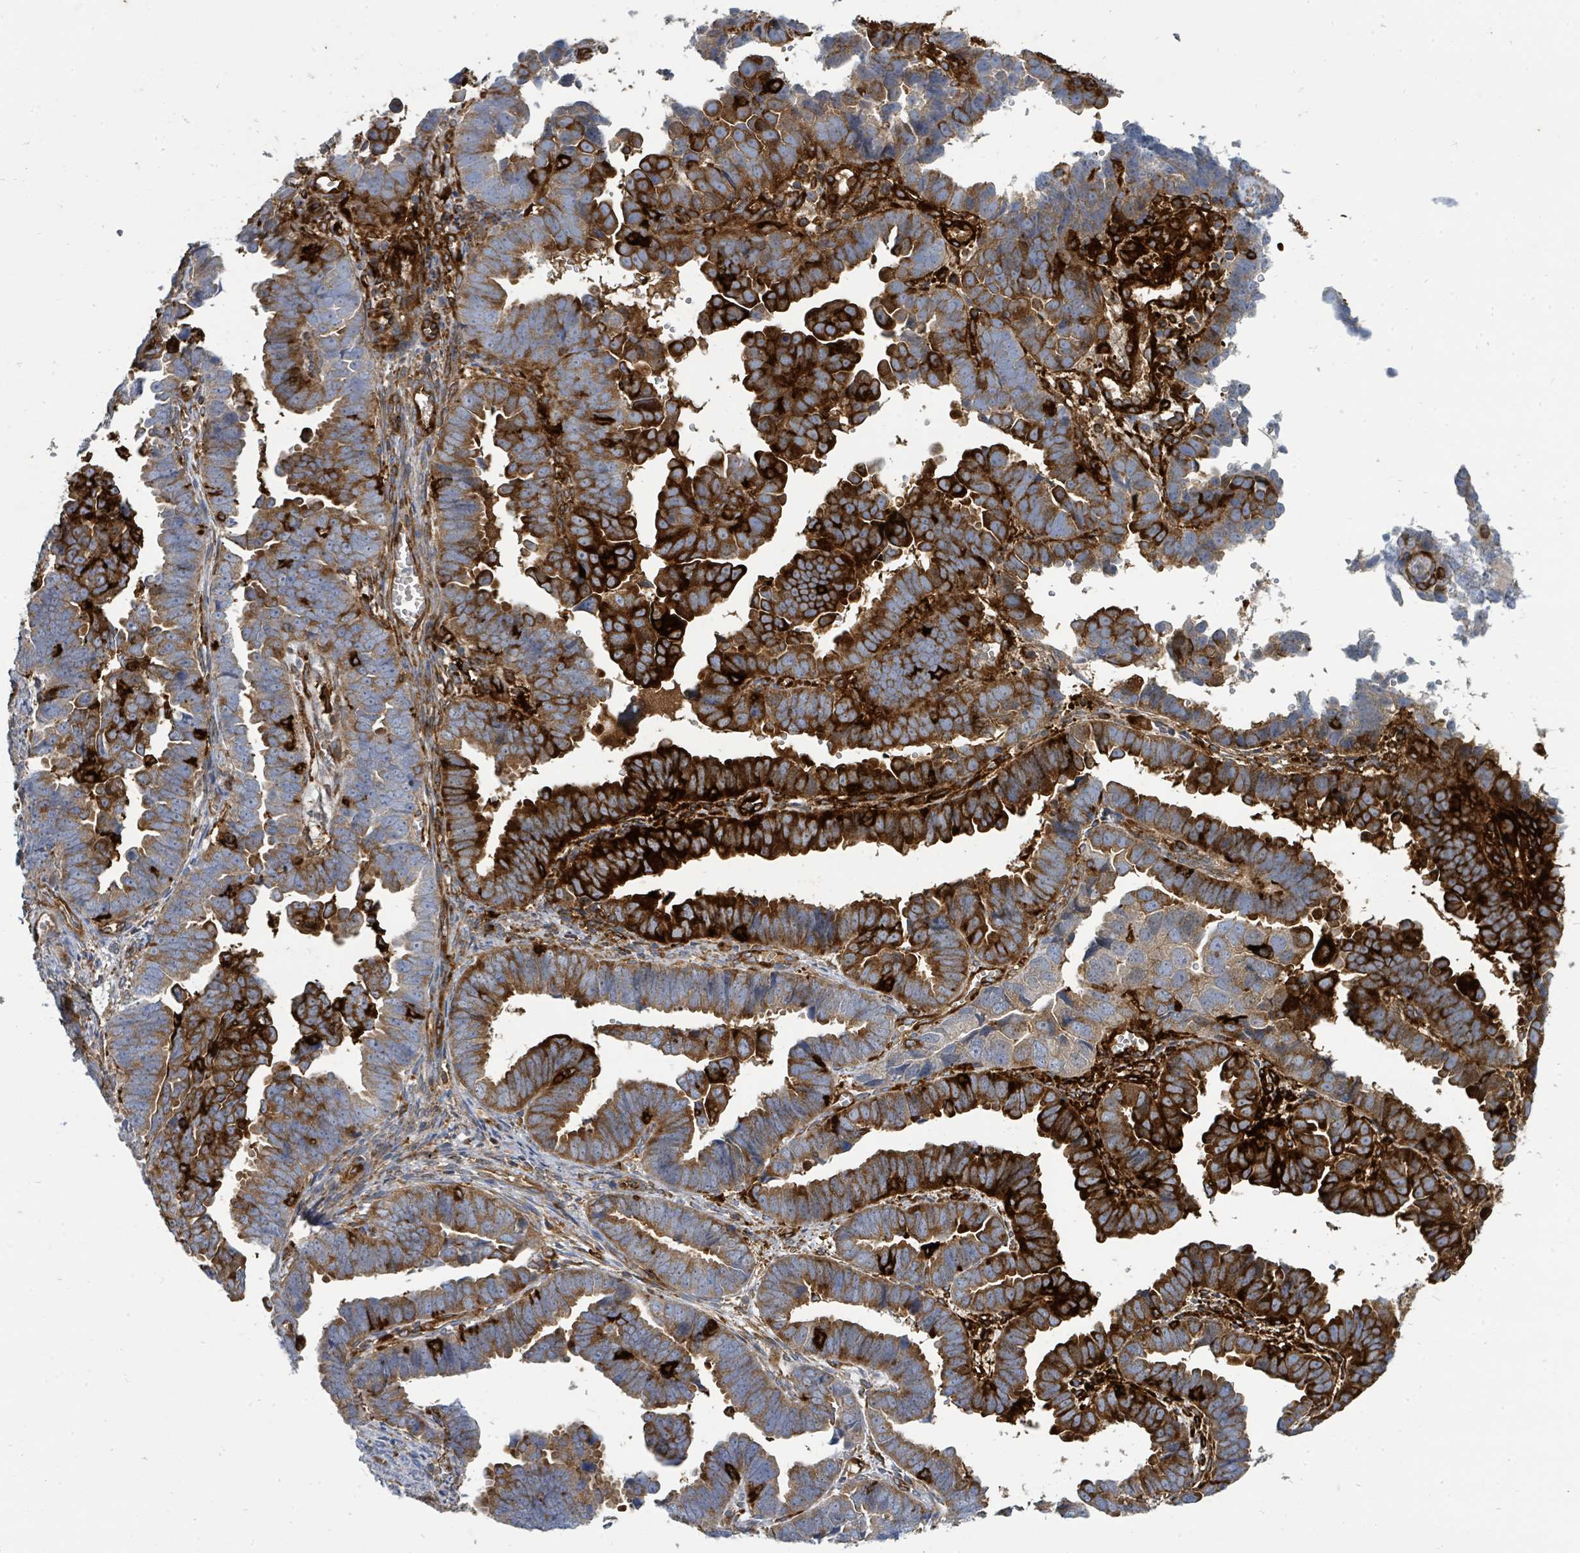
{"staining": {"intensity": "strong", "quantity": "25%-75%", "location": "cytoplasmic/membranous"}, "tissue": "endometrial cancer", "cell_type": "Tumor cells", "image_type": "cancer", "snomed": [{"axis": "morphology", "description": "Adenocarcinoma, NOS"}, {"axis": "topography", "description": "Endometrium"}], "caption": "About 25%-75% of tumor cells in human adenocarcinoma (endometrial) demonstrate strong cytoplasmic/membranous protein staining as visualized by brown immunohistochemical staining.", "gene": "IFIT1", "patient": {"sex": "female", "age": 75}}